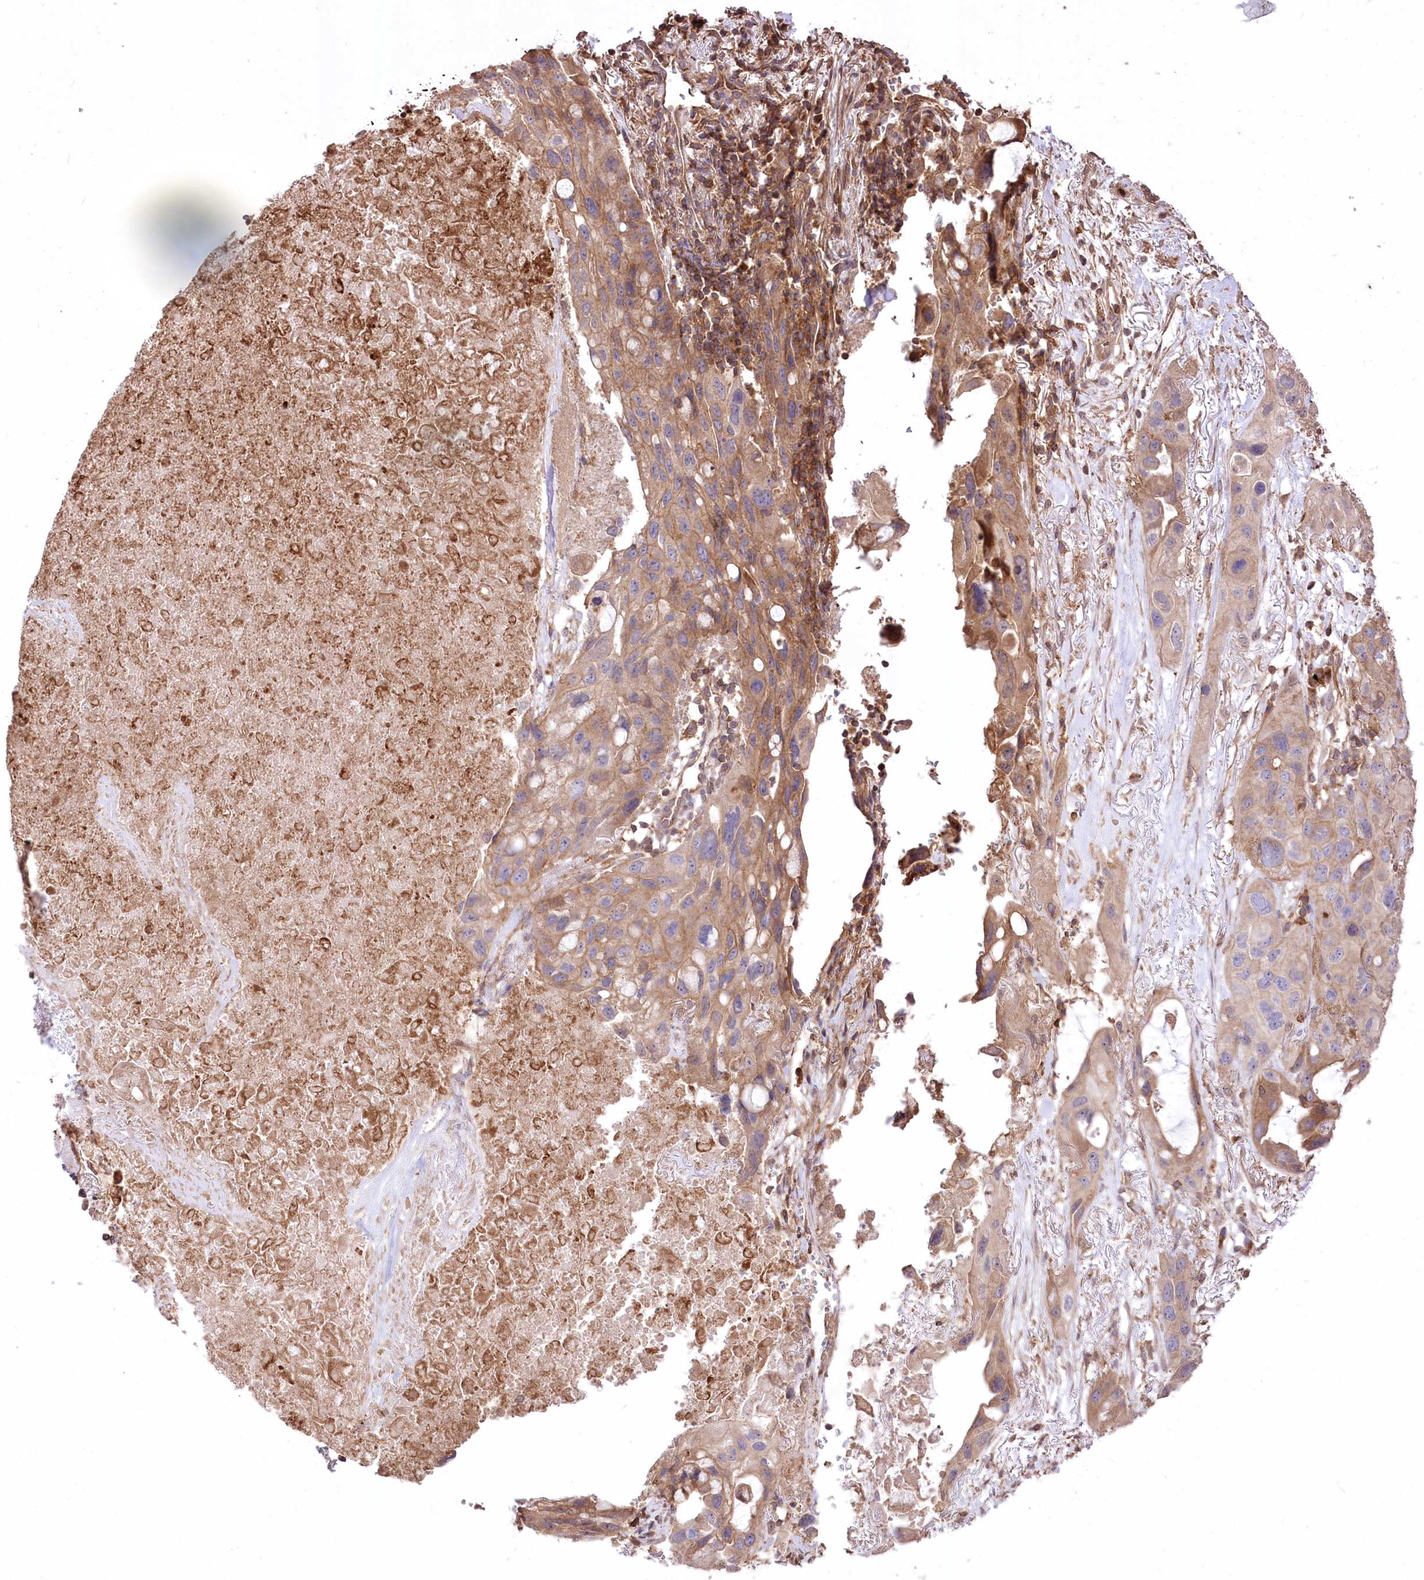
{"staining": {"intensity": "moderate", "quantity": "<25%", "location": "cytoplasmic/membranous"}, "tissue": "lung cancer", "cell_type": "Tumor cells", "image_type": "cancer", "snomed": [{"axis": "morphology", "description": "Squamous cell carcinoma, NOS"}, {"axis": "topography", "description": "Lung"}], "caption": "About <25% of tumor cells in human squamous cell carcinoma (lung) exhibit moderate cytoplasmic/membranous protein positivity as visualized by brown immunohistochemical staining.", "gene": "XYLB", "patient": {"sex": "female", "age": 73}}